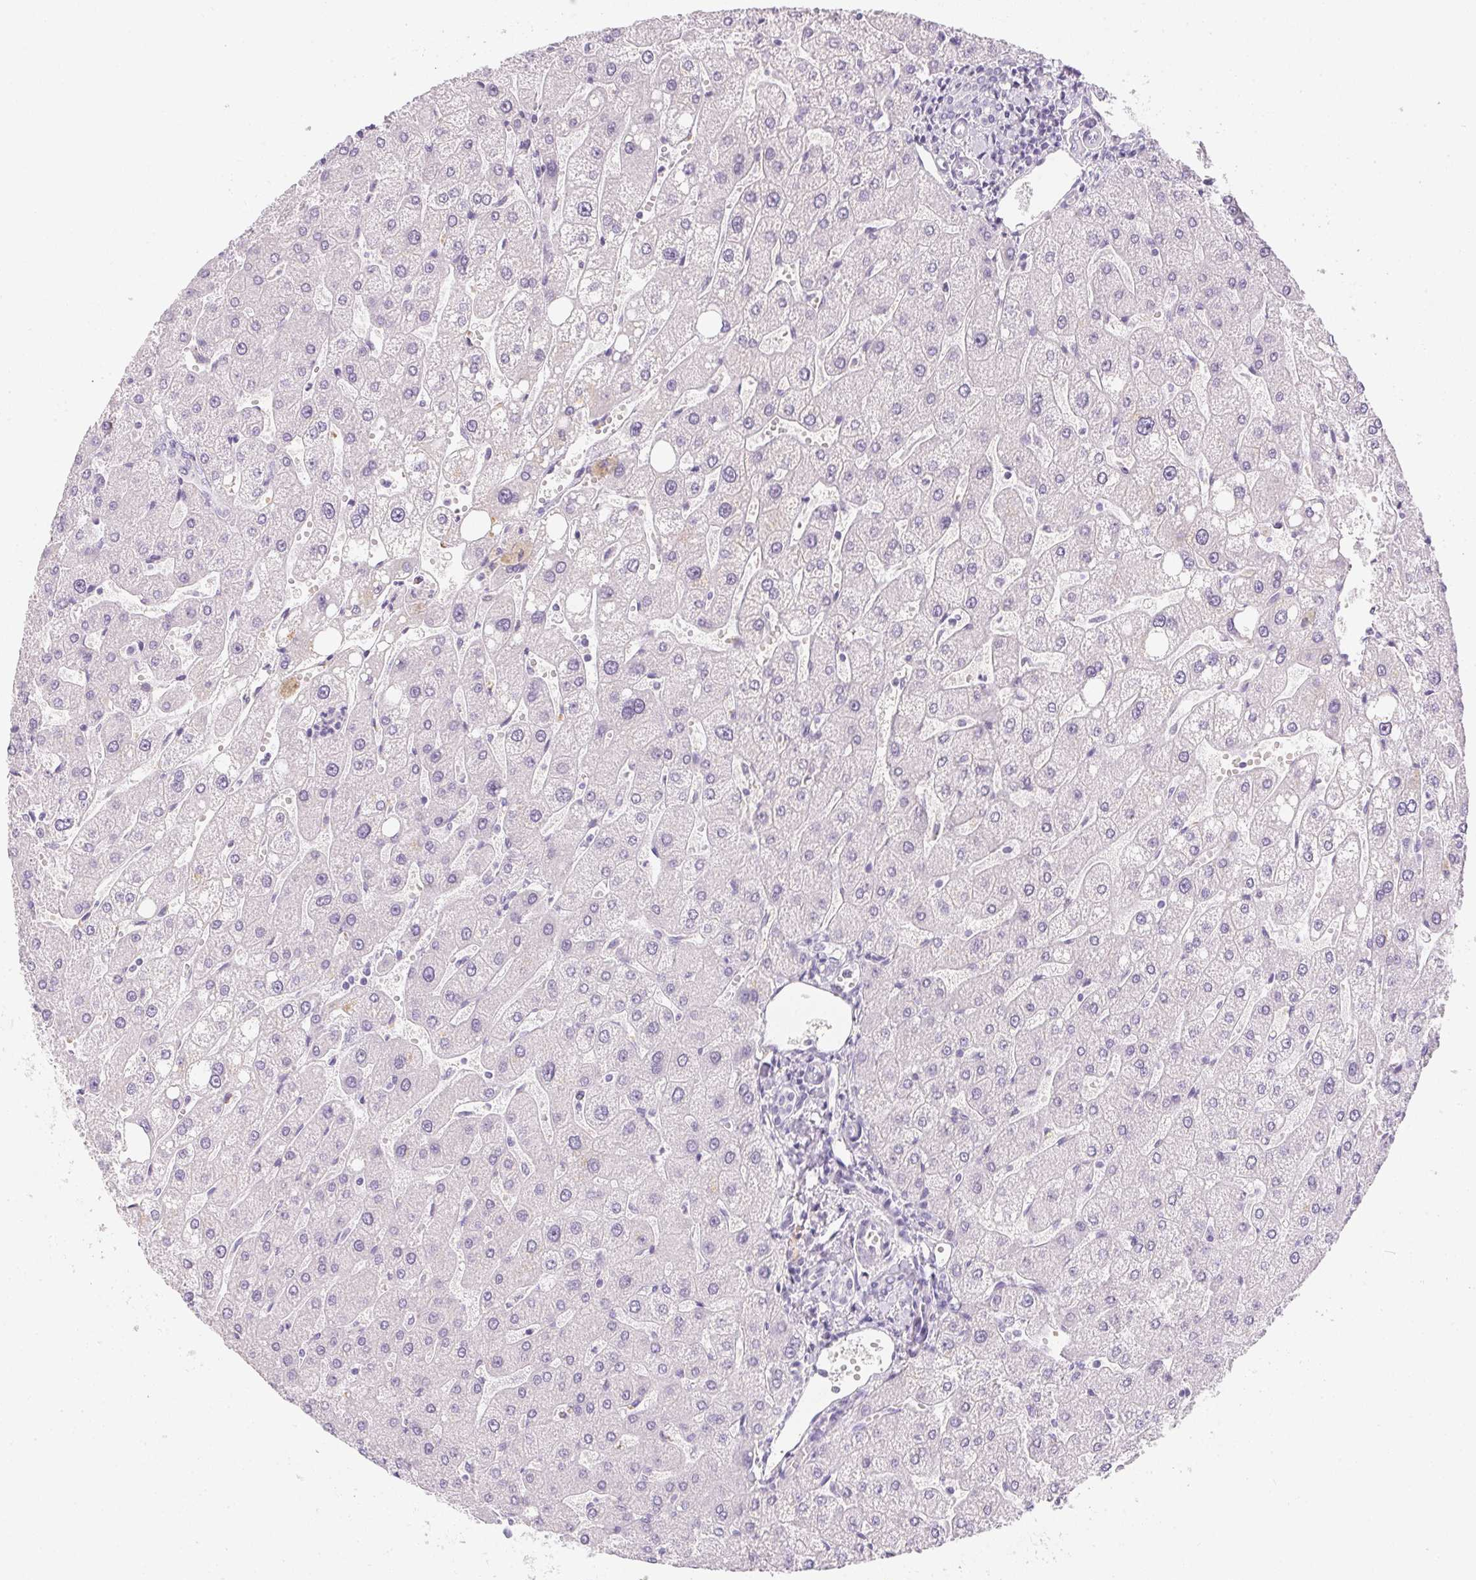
{"staining": {"intensity": "negative", "quantity": "none", "location": "none"}, "tissue": "liver", "cell_type": "Cholangiocytes", "image_type": "normal", "snomed": [{"axis": "morphology", "description": "Normal tissue, NOS"}, {"axis": "topography", "description": "Liver"}], "caption": "A photomicrograph of liver stained for a protein displays no brown staining in cholangiocytes.", "gene": "PPY", "patient": {"sex": "male", "age": 67}}